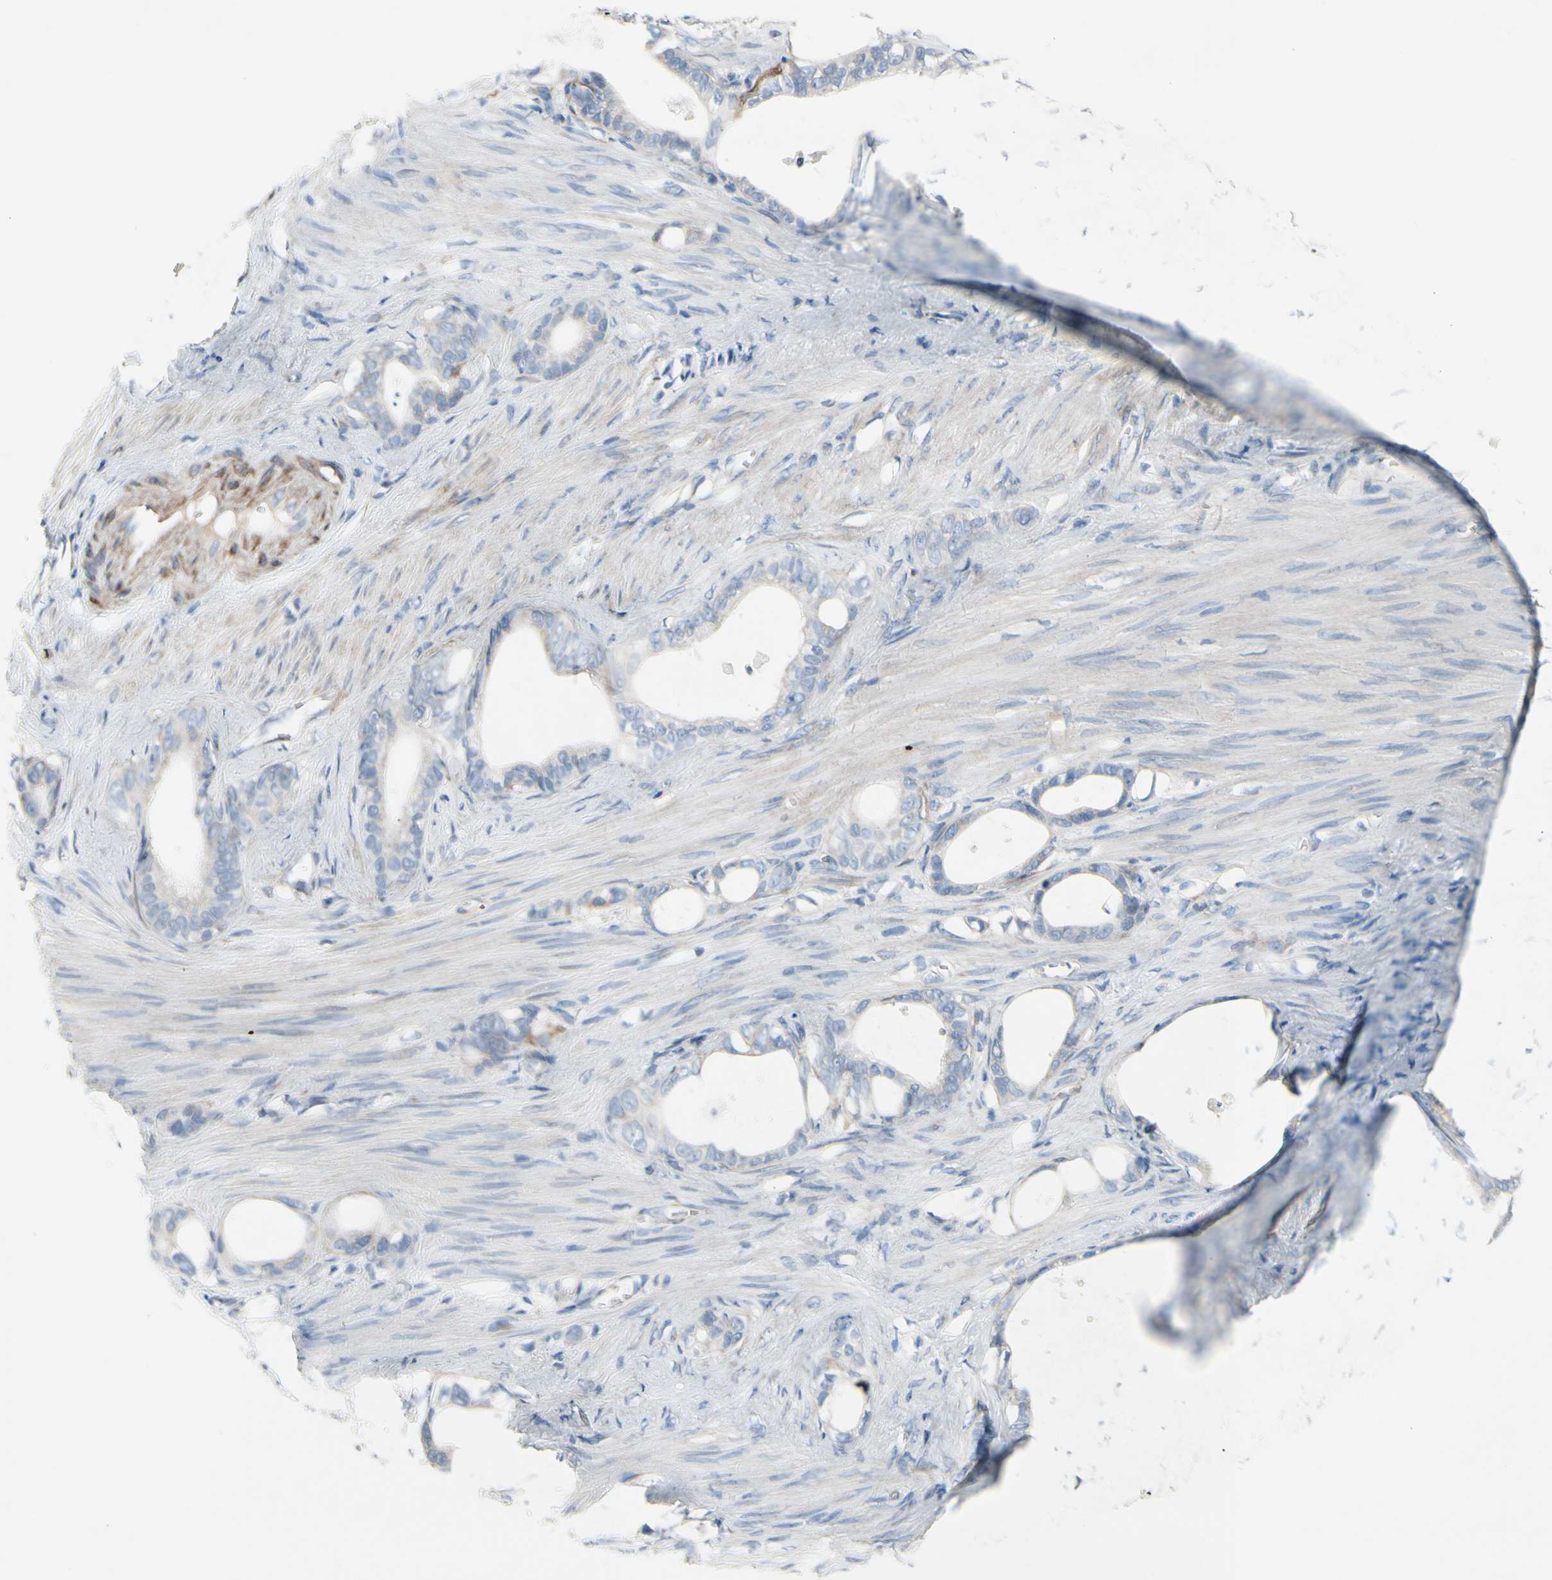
{"staining": {"intensity": "weak", "quantity": "<25%", "location": "cytoplasmic/membranous"}, "tissue": "stomach cancer", "cell_type": "Tumor cells", "image_type": "cancer", "snomed": [{"axis": "morphology", "description": "Adenocarcinoma, NOS"}, {"axis": "topography", "description": "Stomach"}], "caption": "Stomach cancer (adenocarcinoma) was stained to show a protein in brown. There is no significant positivity in tumor cells. (DAB (3,3'-diaminobenzidine) immunohistochemistry with hematoxylin counter stain).", "gene": "MAP2", "patient": {"sex": "female", "age": 75}}